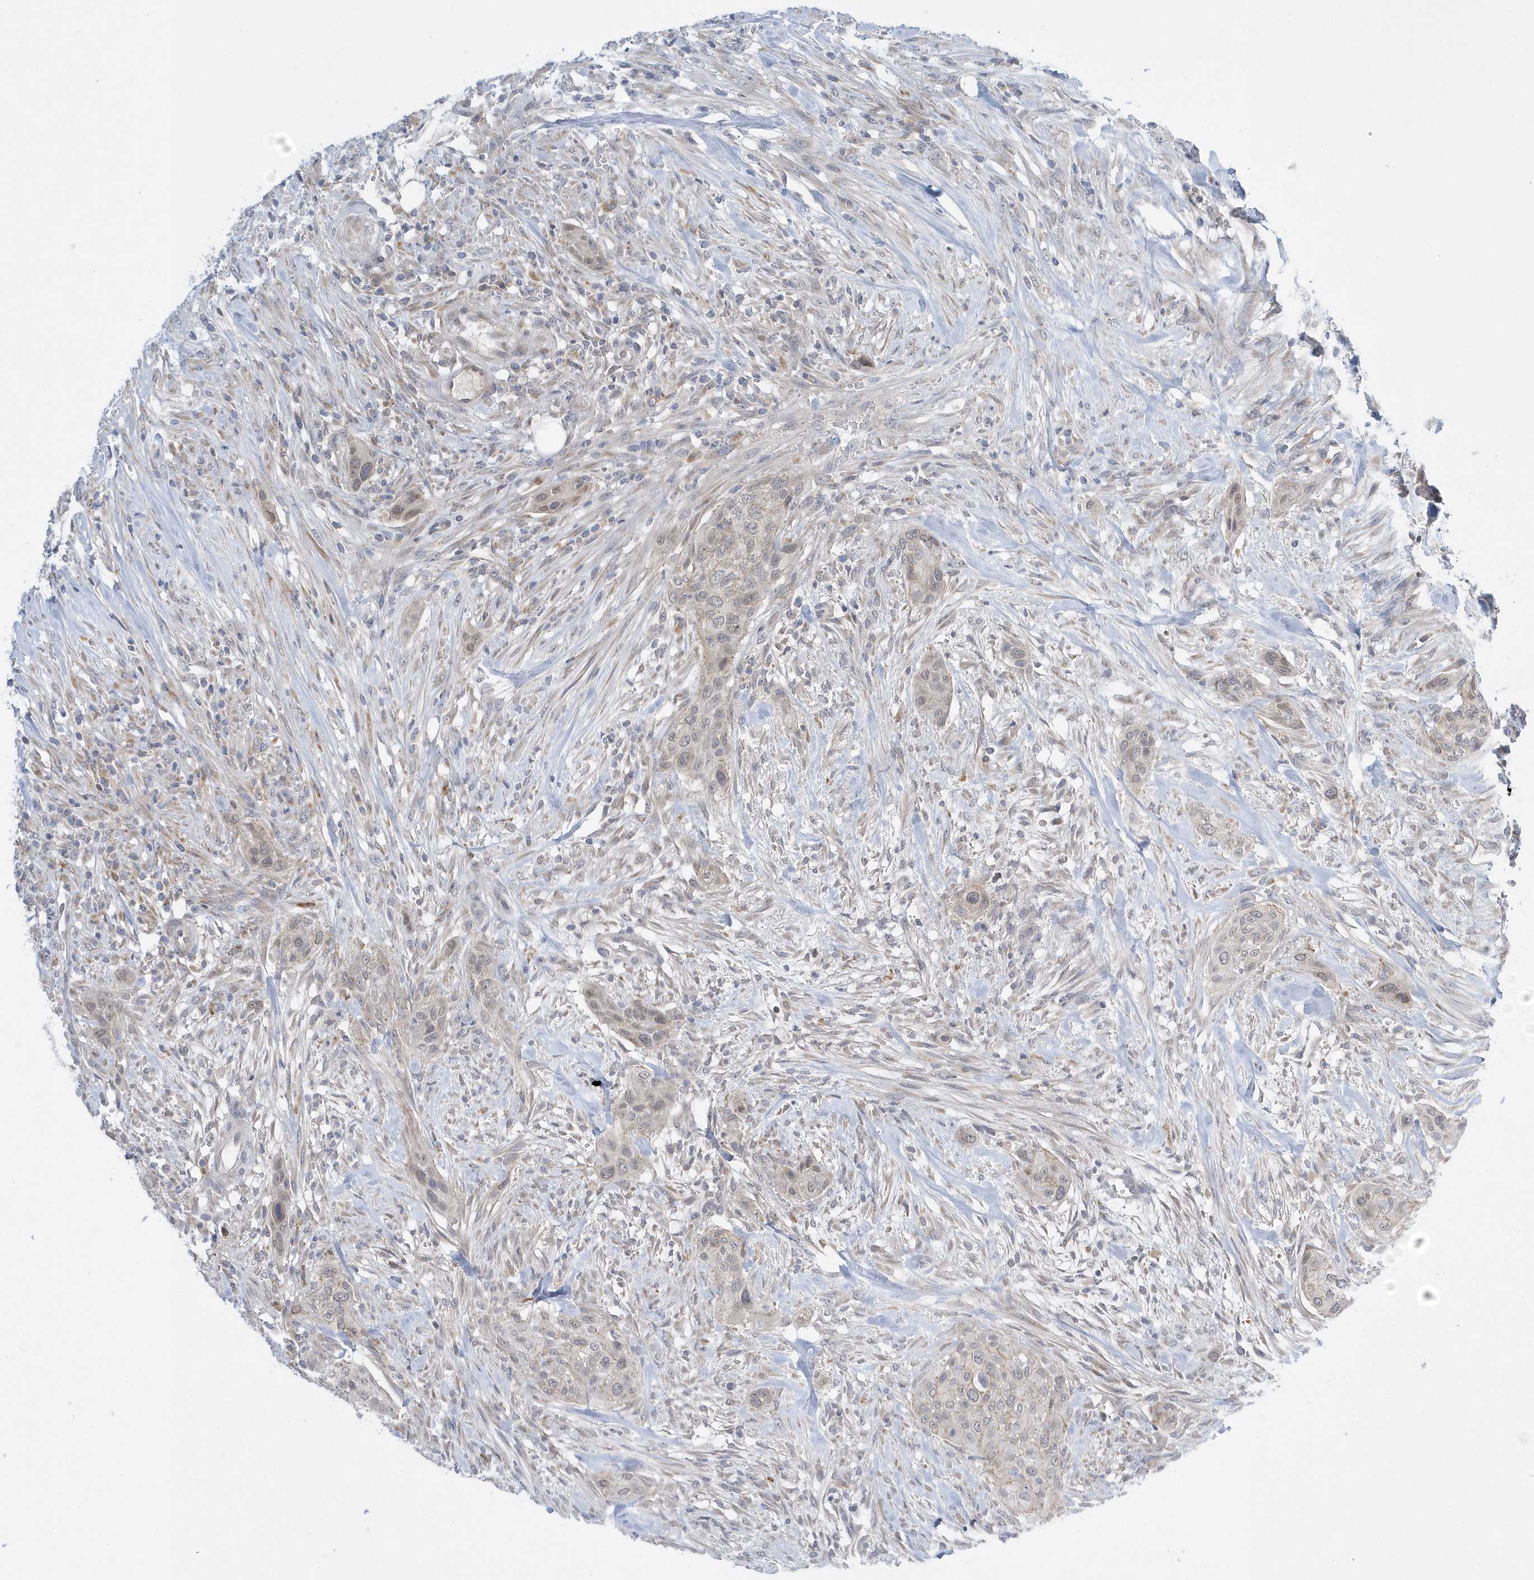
{"staining": {"intensity": "weak", "quantity": "<25%", "location": "nuclear"}, "tissue": "urothelial cancer", "cell_type": "Tumor cells", "image_type": "cancer", "snomed": [{"axis": "morphology", "description": "Urothelial carcinoma, High grade"}, {"axis": "topography", "description": "Urinary bladder"}], "caption": "The image demonstrates no significant expression in tumor cells of high-grade urothelial carcinoma.", "gene": "ZC3H12D", "patient": {"sex": "male", "age": 35}}